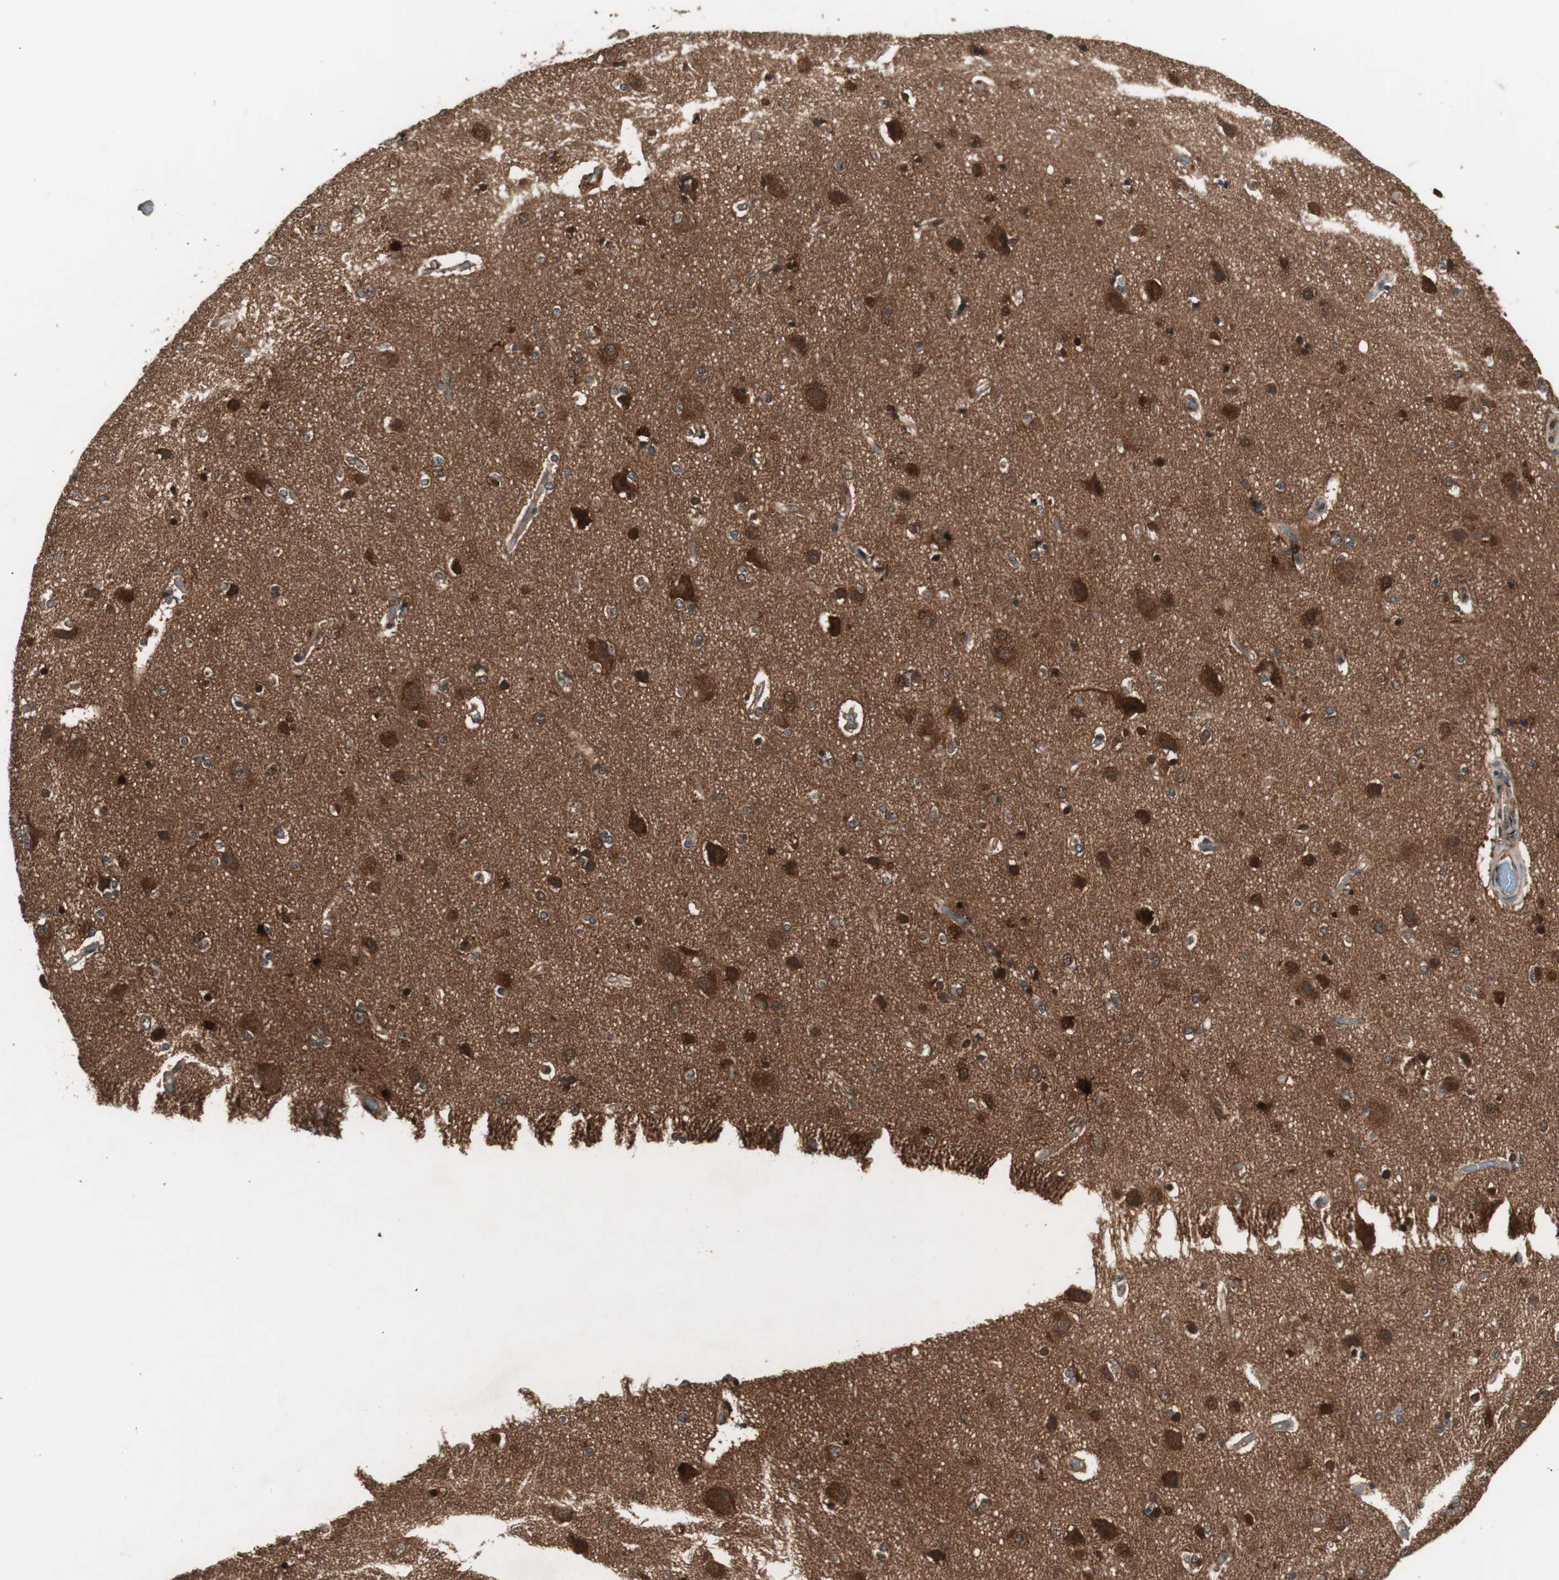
{"staining": {"intensity": "weak", "quantity": ">75%", "location": "cytoplasmic/membranous"}, "tissue": "cerebral cortex", "cell_type": "Endothelial cells", "image_type": "normal", "snomed": [{"axis": "morphology", "description": "Normal tissue, NOS"}, {"axis": "topography", "description": "Cerebral cortex"}], "caption": "This micrograph reveals benign cerebral cortex stained with immunohistochemistry to label a protein in brown. The cytoplasmic/membranous of endothelial cells show weak positivity for the protein. Nuclei are counter-stained blue.", "gene": "PRKG2", "patient": {"sex": "female", "age": 54}}